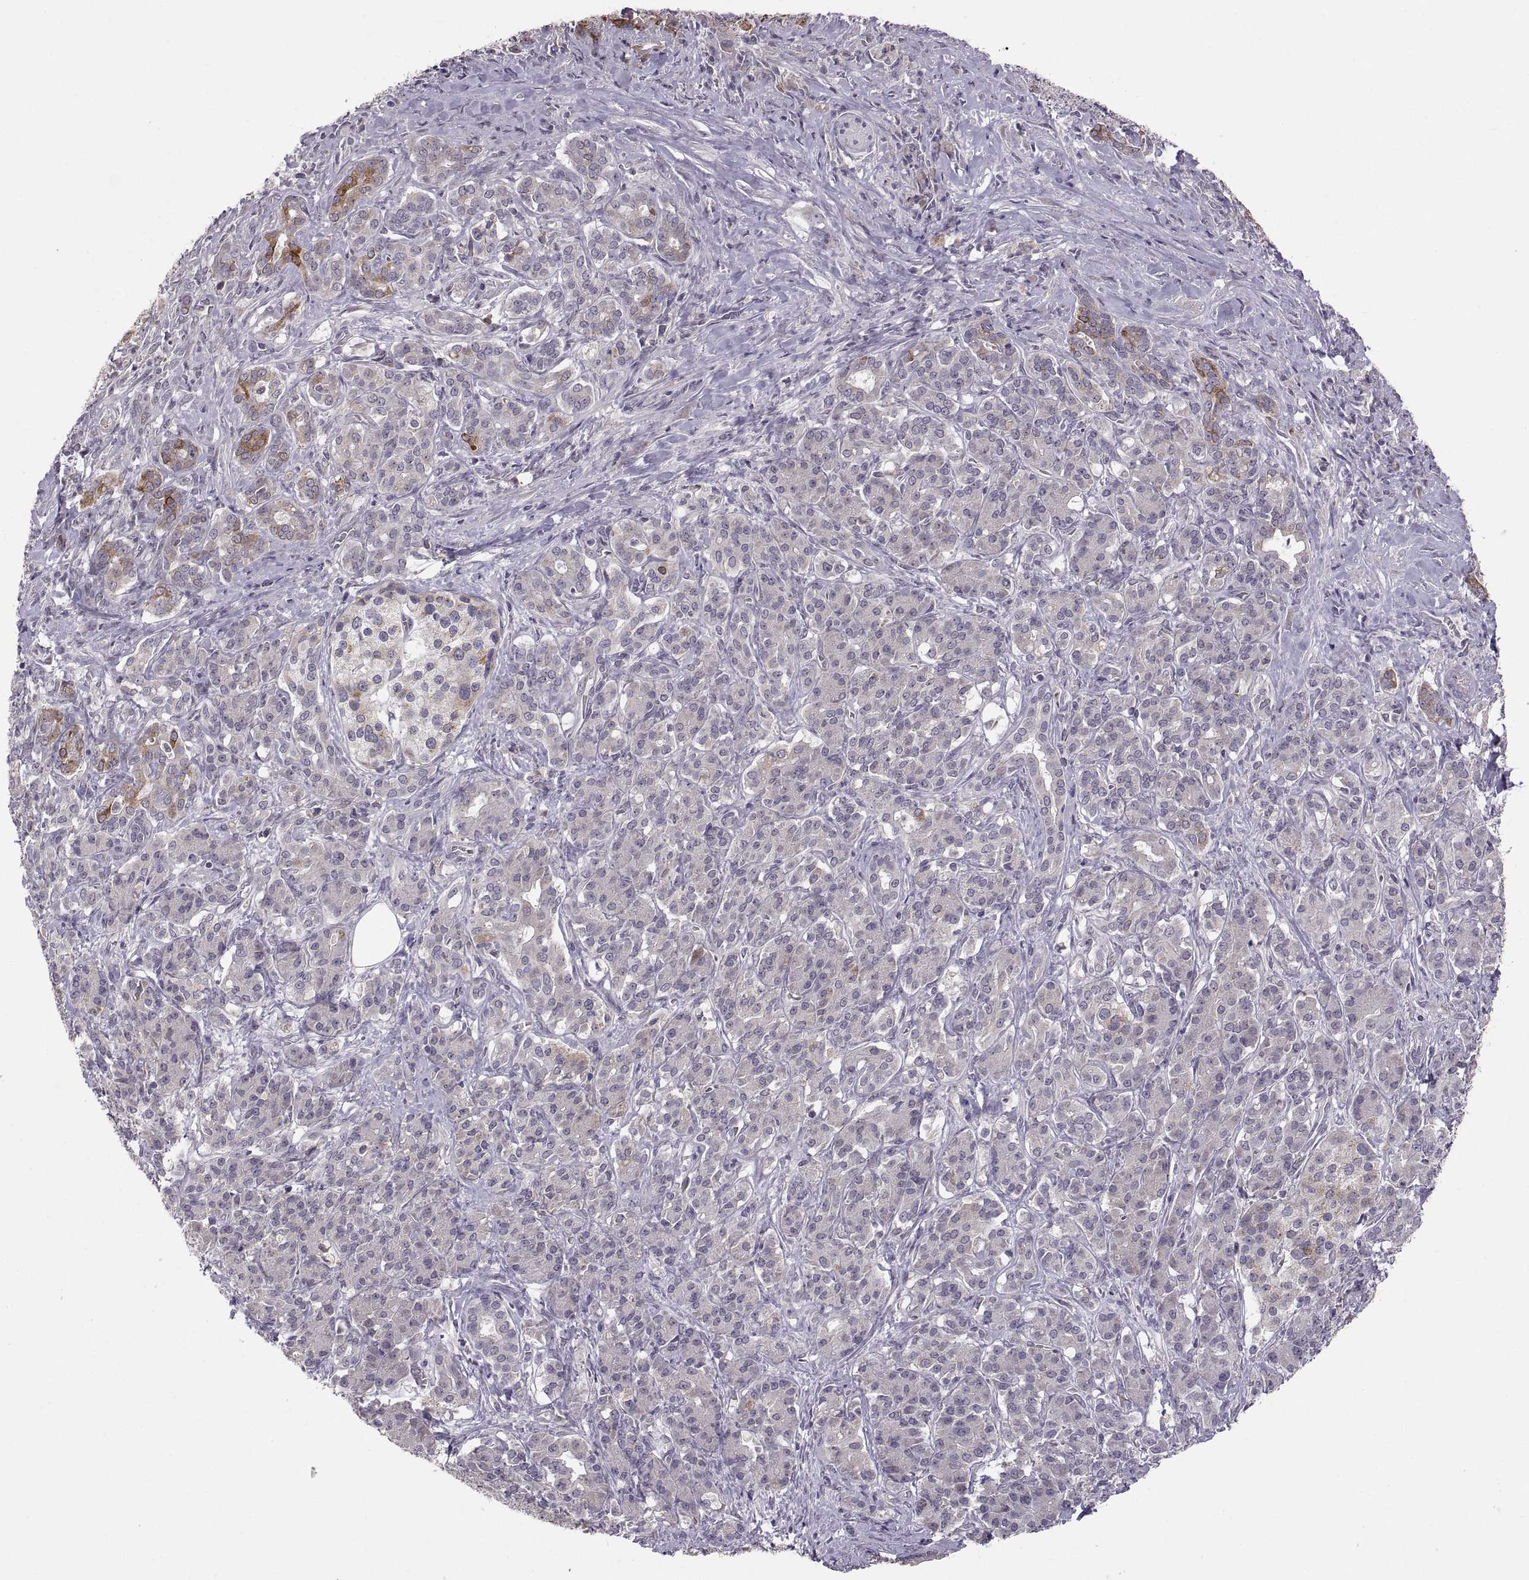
{"staining": {"intensity": "moderate", "quantity": "<25%", "location": "cytoplasmic/membranous"}, "tissue": "pancreatic cancer", "cell_type": "Tumor cells", "image_type": "cancer", "snomed": [{"axis": "morphology", "description": "Normal tissue, NOS"}, {"axis": "morphology", "description": "Inflammation, NOS"}, {"axis": "morphology", "description": "Adenocarcinoma, NOS"}, {"axis": "topography", "description": "Pancreas"}], "caption": "Immunohistochemical staining of pancreatic cancer (adenocarcinoma) shows low levels of moderate cytoplasmic/membranous protein staining in about <25% of tumor cells.", "gene": "HMGCR", "patient": {"sex": "male", "age": 57}}